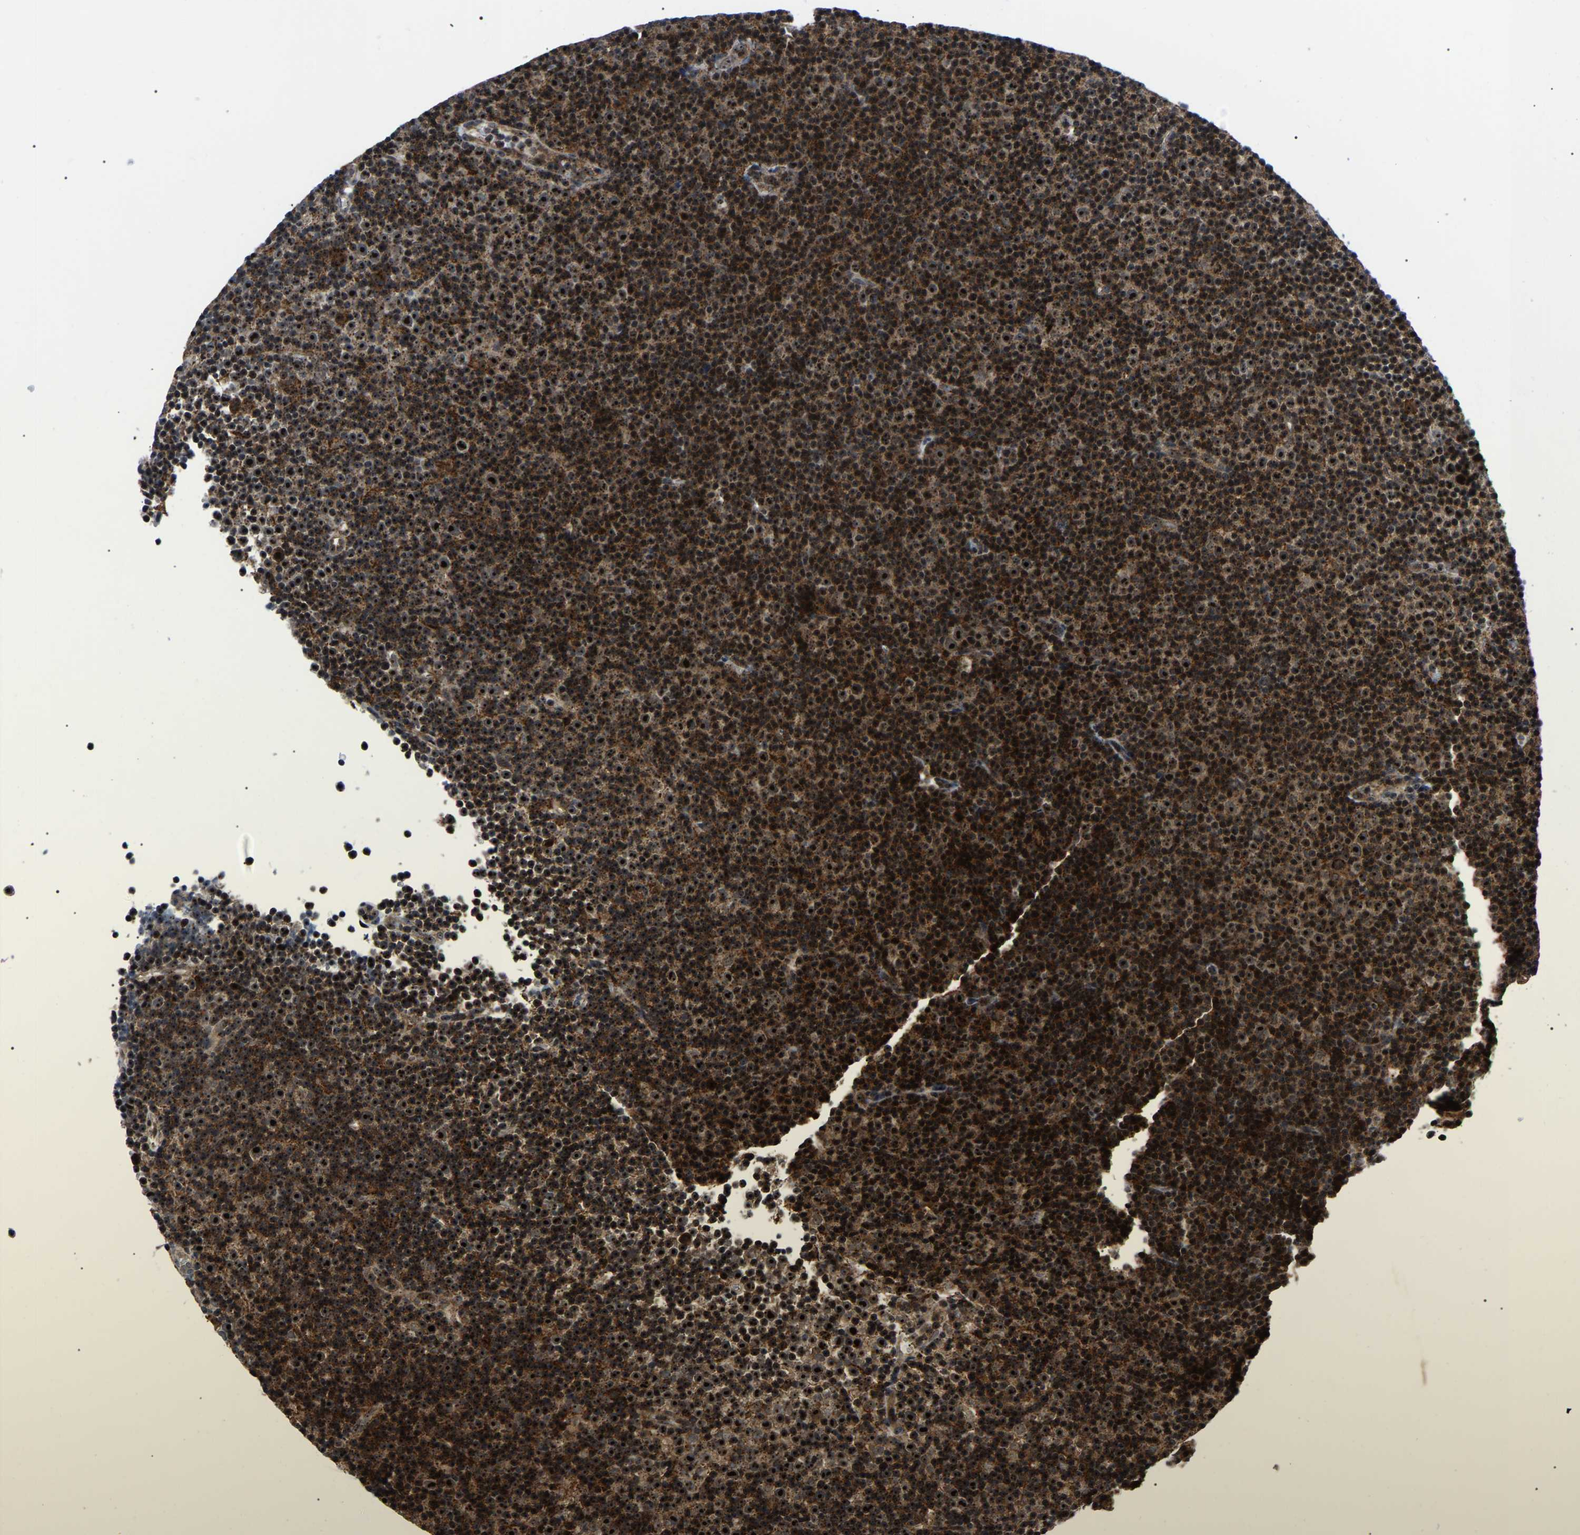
{"staining": {"intensity": "strong", "quantity": ">75%", "location": "cytoplasmic/membranous,nuclear"}, "tissue": "lymphoma", "cell_type": "Tumor cells", "image_type": "cancer", "snomed": [{"axis": "morphology", "description": "Malignant lymphoma, non-Hodgkin's type, Low grade"}, {"axis": "topography", "description": "Lymph node"}], "caption": "Protein expression analysis of lymphoma exhibits strong cytoplasmic/membranous and nuclear positivity in approximately >75% of tumor cells. The staining was performed using DAB, with brown indicating positive protein expression. Nuclei are stained blue with hematoxylin.", "gene": "RRP1B", "patient": {"sex": "female", "age": 67}}